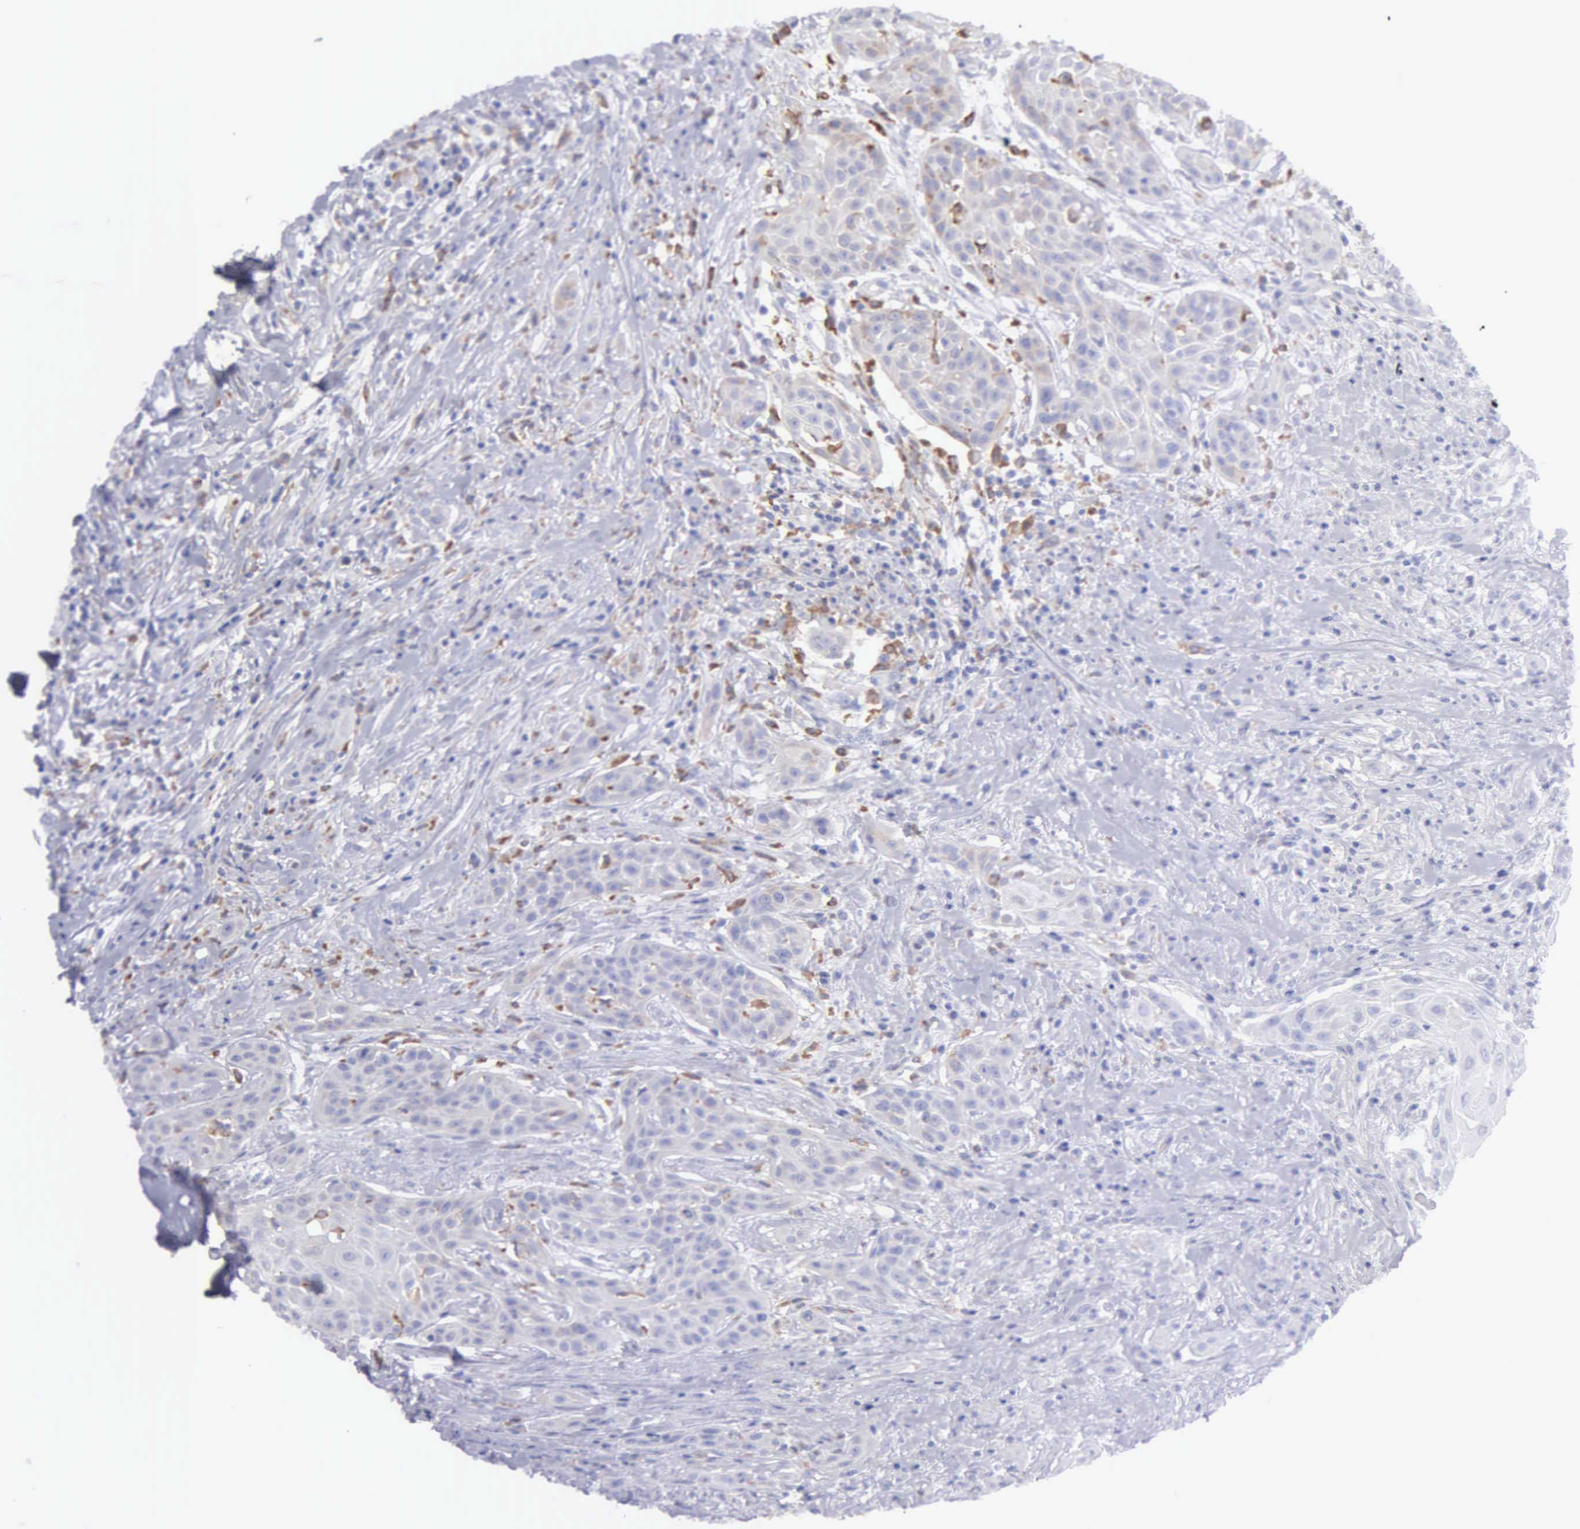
{"staining": {"intensity": "negative", "quantity": "none", "location": "none"}, "tissue": "head and neck cancer", "cell_type": "Tumor cells", "image_type": "cancer", "snomed": [{"axis": "morphology", "description": "Squamous cell carcinoma, NOS"}, {"axis": "morphology", "description": "Squamous cell carcinoma, metastatic, NOS"}, {"axis": "topography", "description": "Lymph node"}, {"axis": "topography", "description": "Salivary gland"}, {"axis": "topography", "description": "Head-Neck"}], "caption": "This is an immunohistochemistry (IHC) micrograph of human head and neck cancer (metastatic squamous cell carcinoma). There is no staining in tumor cells.", "gene": "TYRP1", "patient": {"sex": "female", "age": 74}}